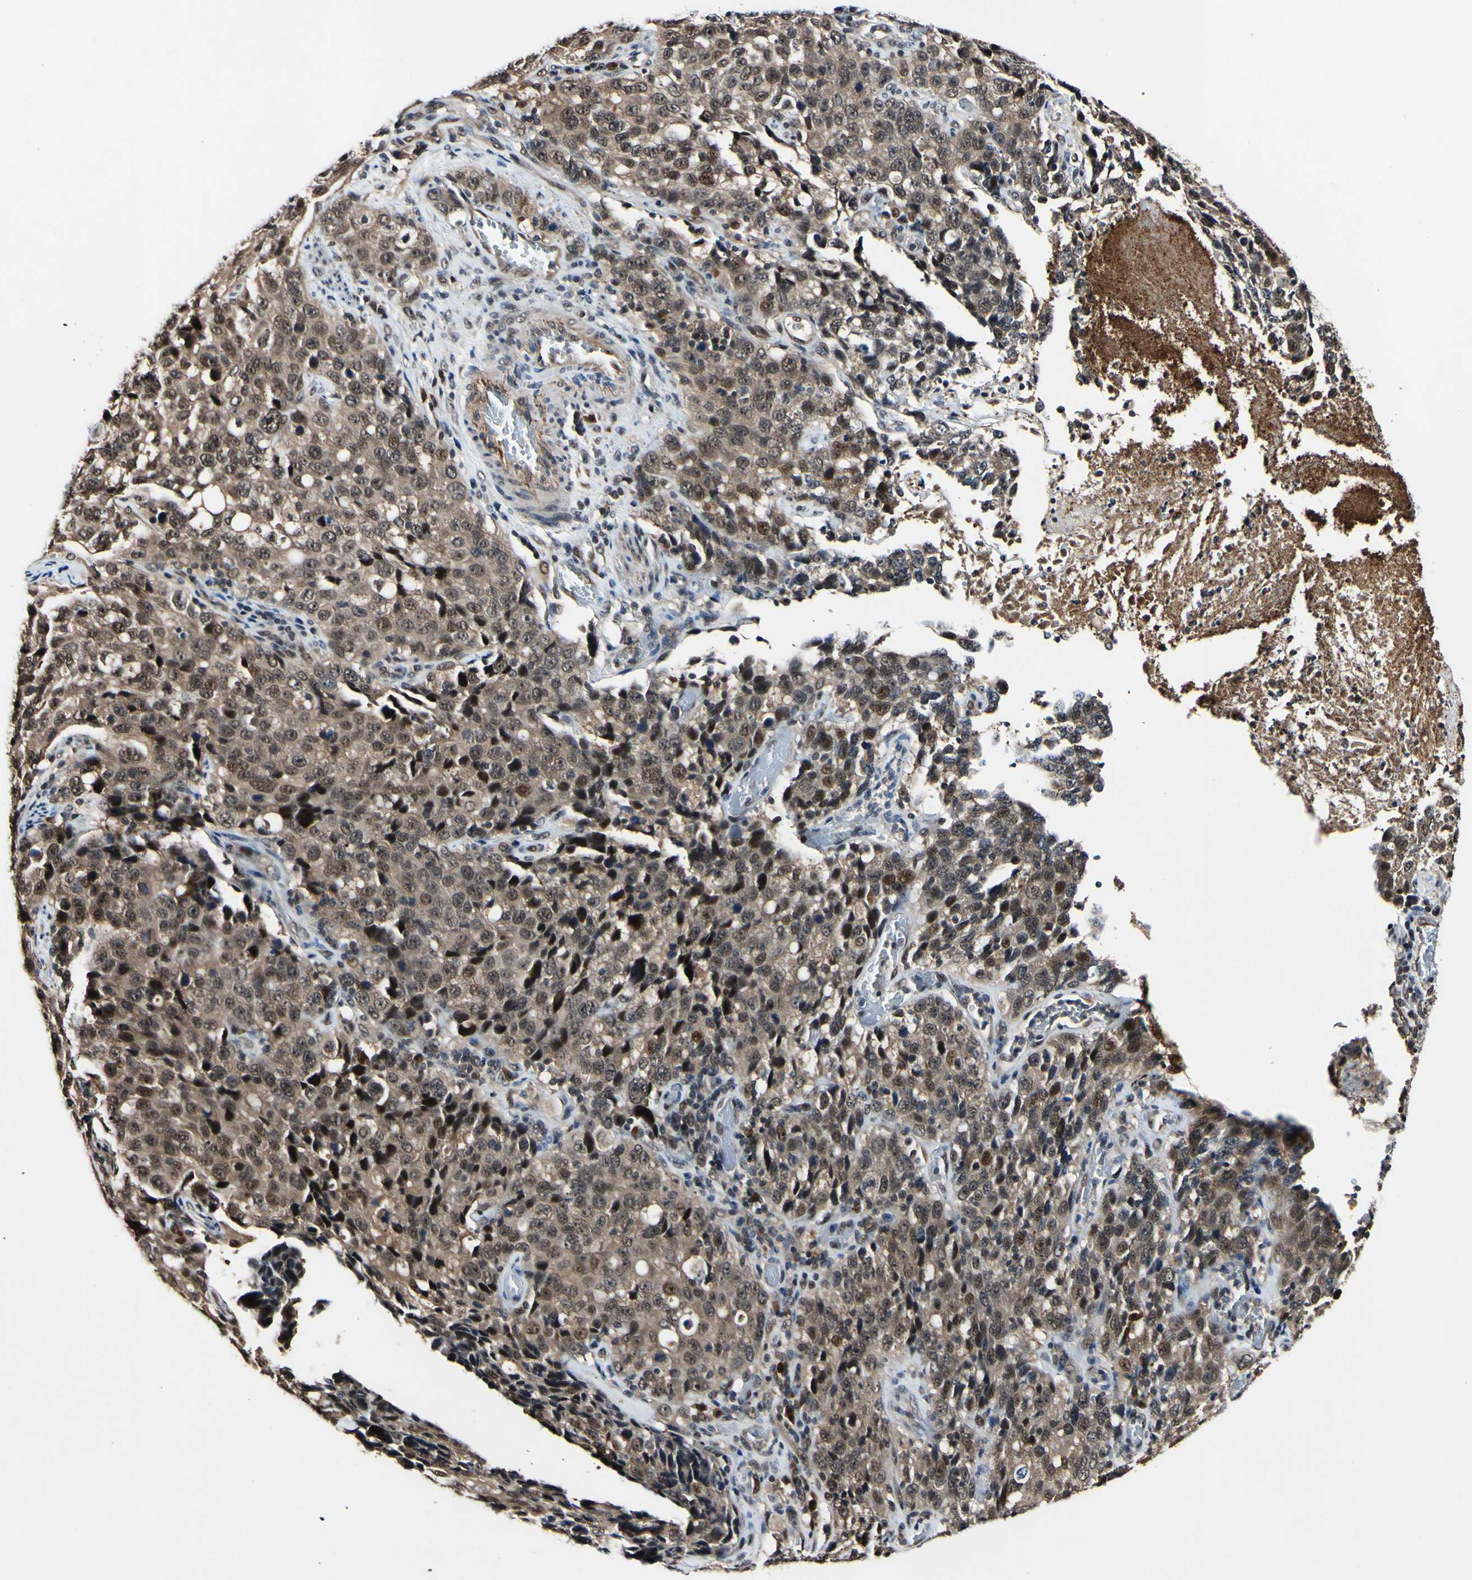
{"staining": {"intensity": "weak", "quantity": ">75%", "location": "cytoplasmic/membranous,nuclear"}, "tissue": "stomach cancer", "cell_type": "Tumor cells", "image_type": "cancer", "snomed": [{"axis": "morphology", "description": "Normal tissue, NOS"}, {"axis": "morphology", "description": "Adenocarcinoma, NOS"}, {"axis": "topography", "description": "Stomach"}], "caption": "A micrograph showing weak cytoplasmic/membranous and nuclear expression in about >75% of tumor cells in stomach cancer (adenocarcinoma), as visualized by brown immunohistochemical staining.", "gene": "PSMD10", "patient": {"sex": "male", "age": 48}}